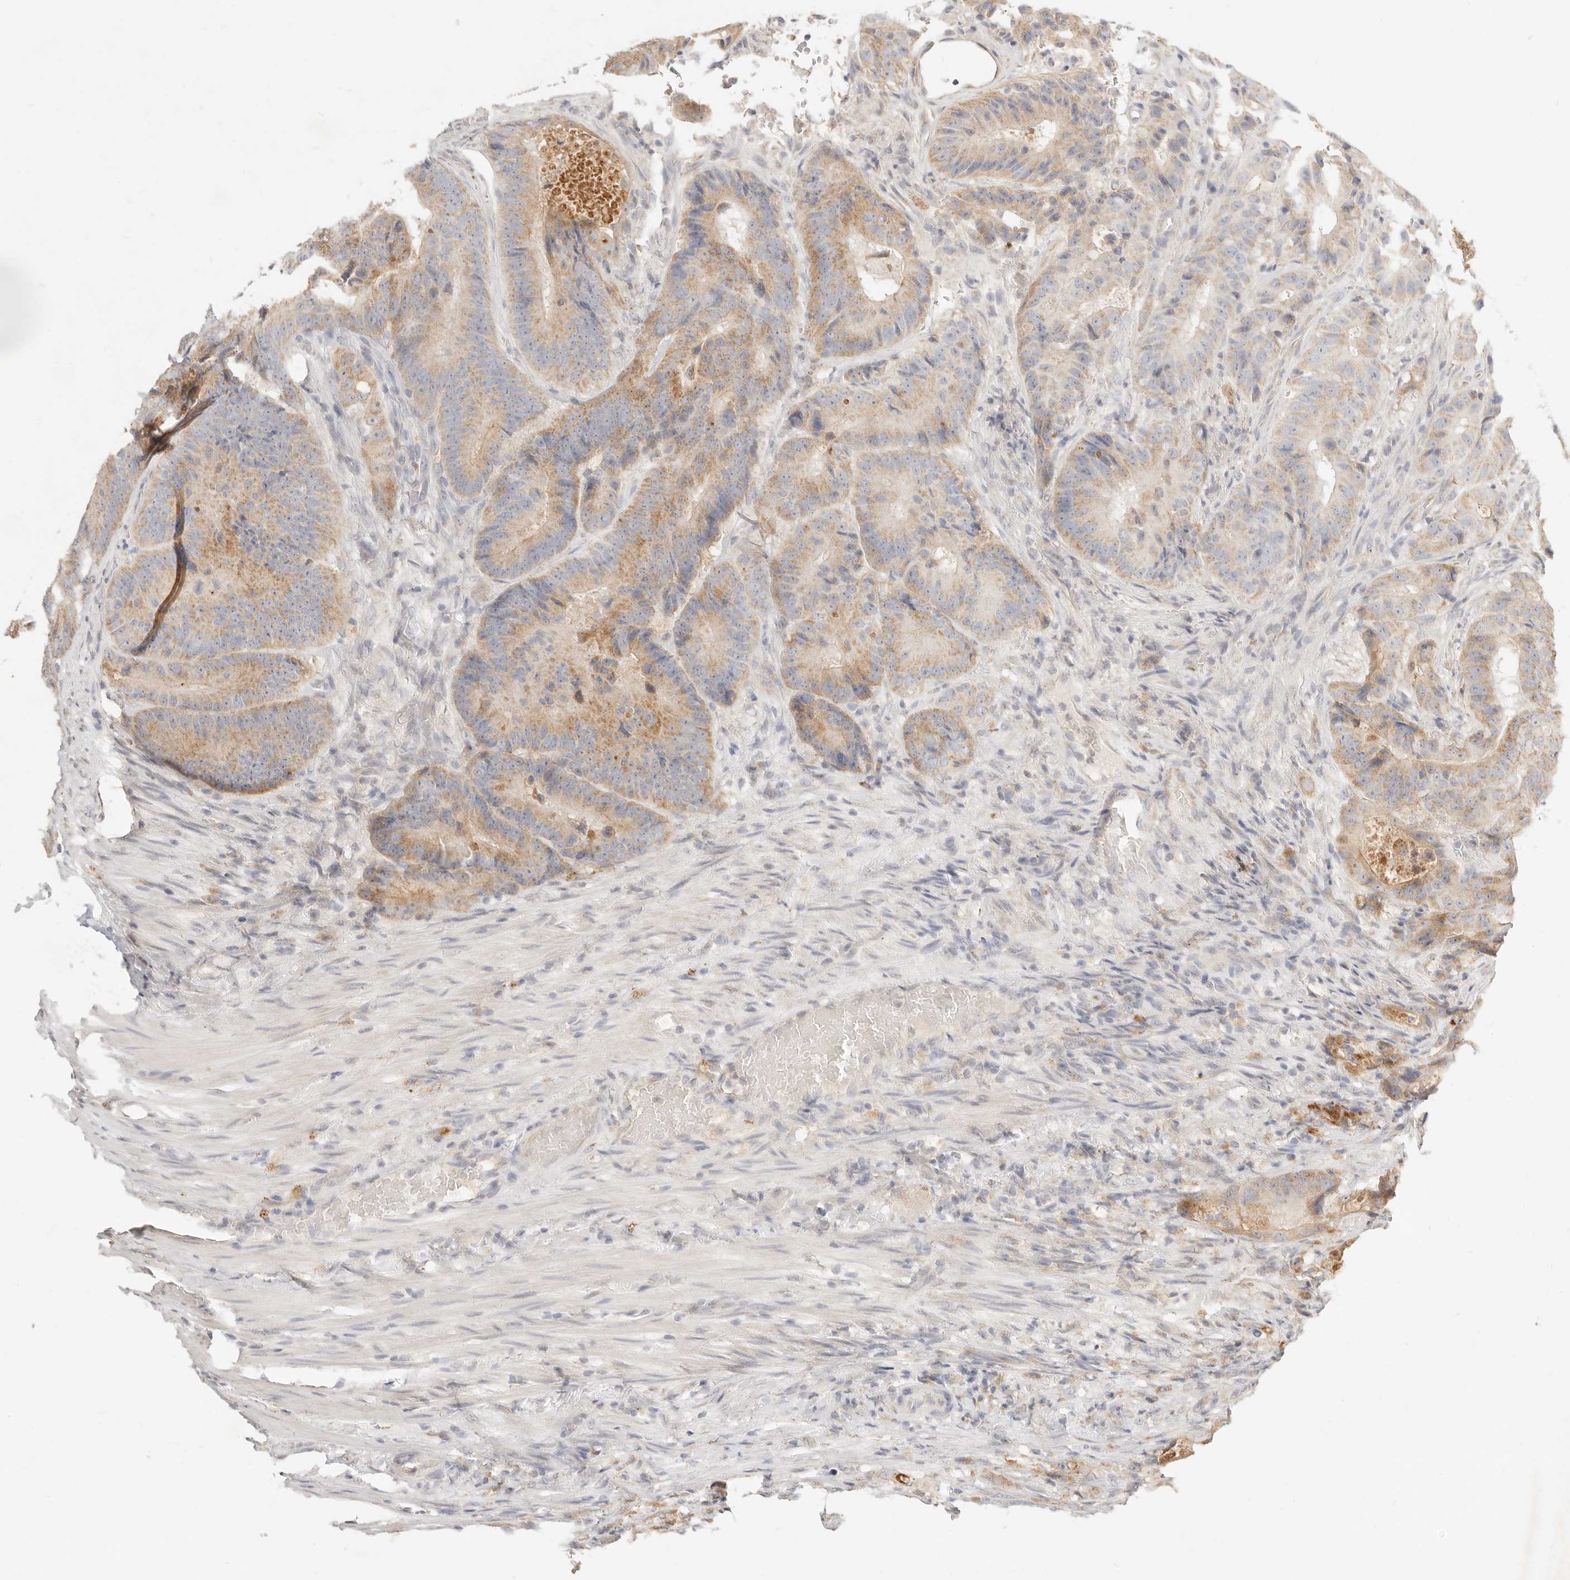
{"staining": {"intensity": "moderate", "quantity": ">75%", "location": "cytoplasmic/membranous"}, "tissue": "colorectal cancer", "cell_type": "Tumor cells", "image_type": "cancer", "snomed": [{"axis": "morphology", "description": "Adenocarcinoma, NOS"}, {"axis": "topography", "description": "Colon"}], "caption": "A medium amount of moderate cytoplasmic/membranous expression is present in approximately >75% of tumor cells in colorectal cancer (adenocarcinoma) tissue.", "gene": "ACOX1", "patient": {"sex": "male", "age": 83}}